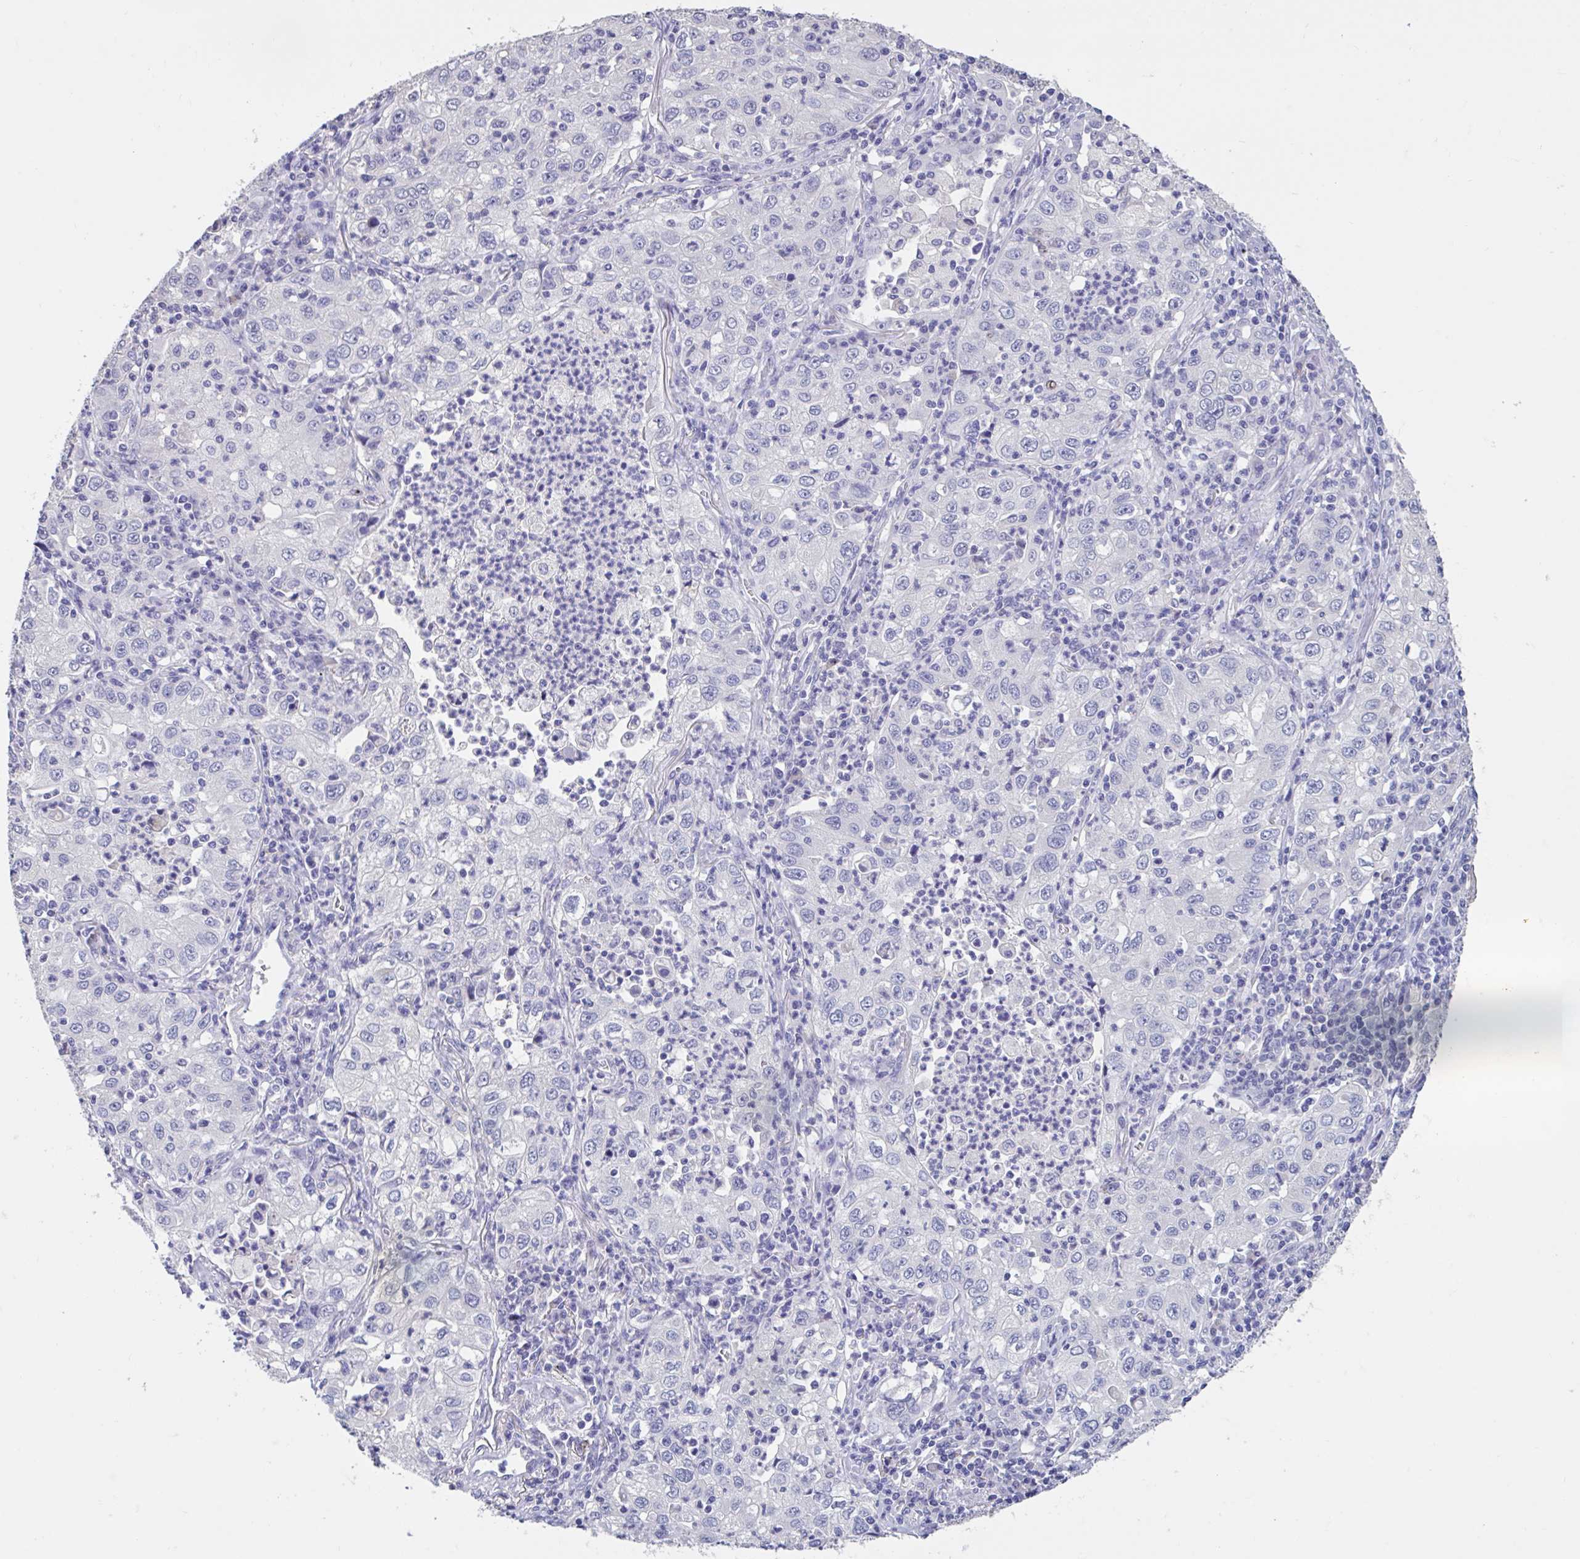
{"staining": {"intensity": "negative", "quantity": "none", "location": "none"}, "tissue": "lung cancer", "cell_type": "Tumor cells", "image_type": "cancer", "snomed": [{"axis": "morphology", "description": "Squamous cell carcinoma, NOS"}, {"axis": "topography", "description": "Lung"}], "caption": "The immunohistochemistry image has no significant staining in tumor cells of lung squamous cell carcinoma tissue. Brightfield microscopy of immunohistochemistry stained with DAB (brown) and hematoxylin (blue), captured at high magnification.", "gene": "GPR162", "patient": {"sex": "male", "age": 71}}